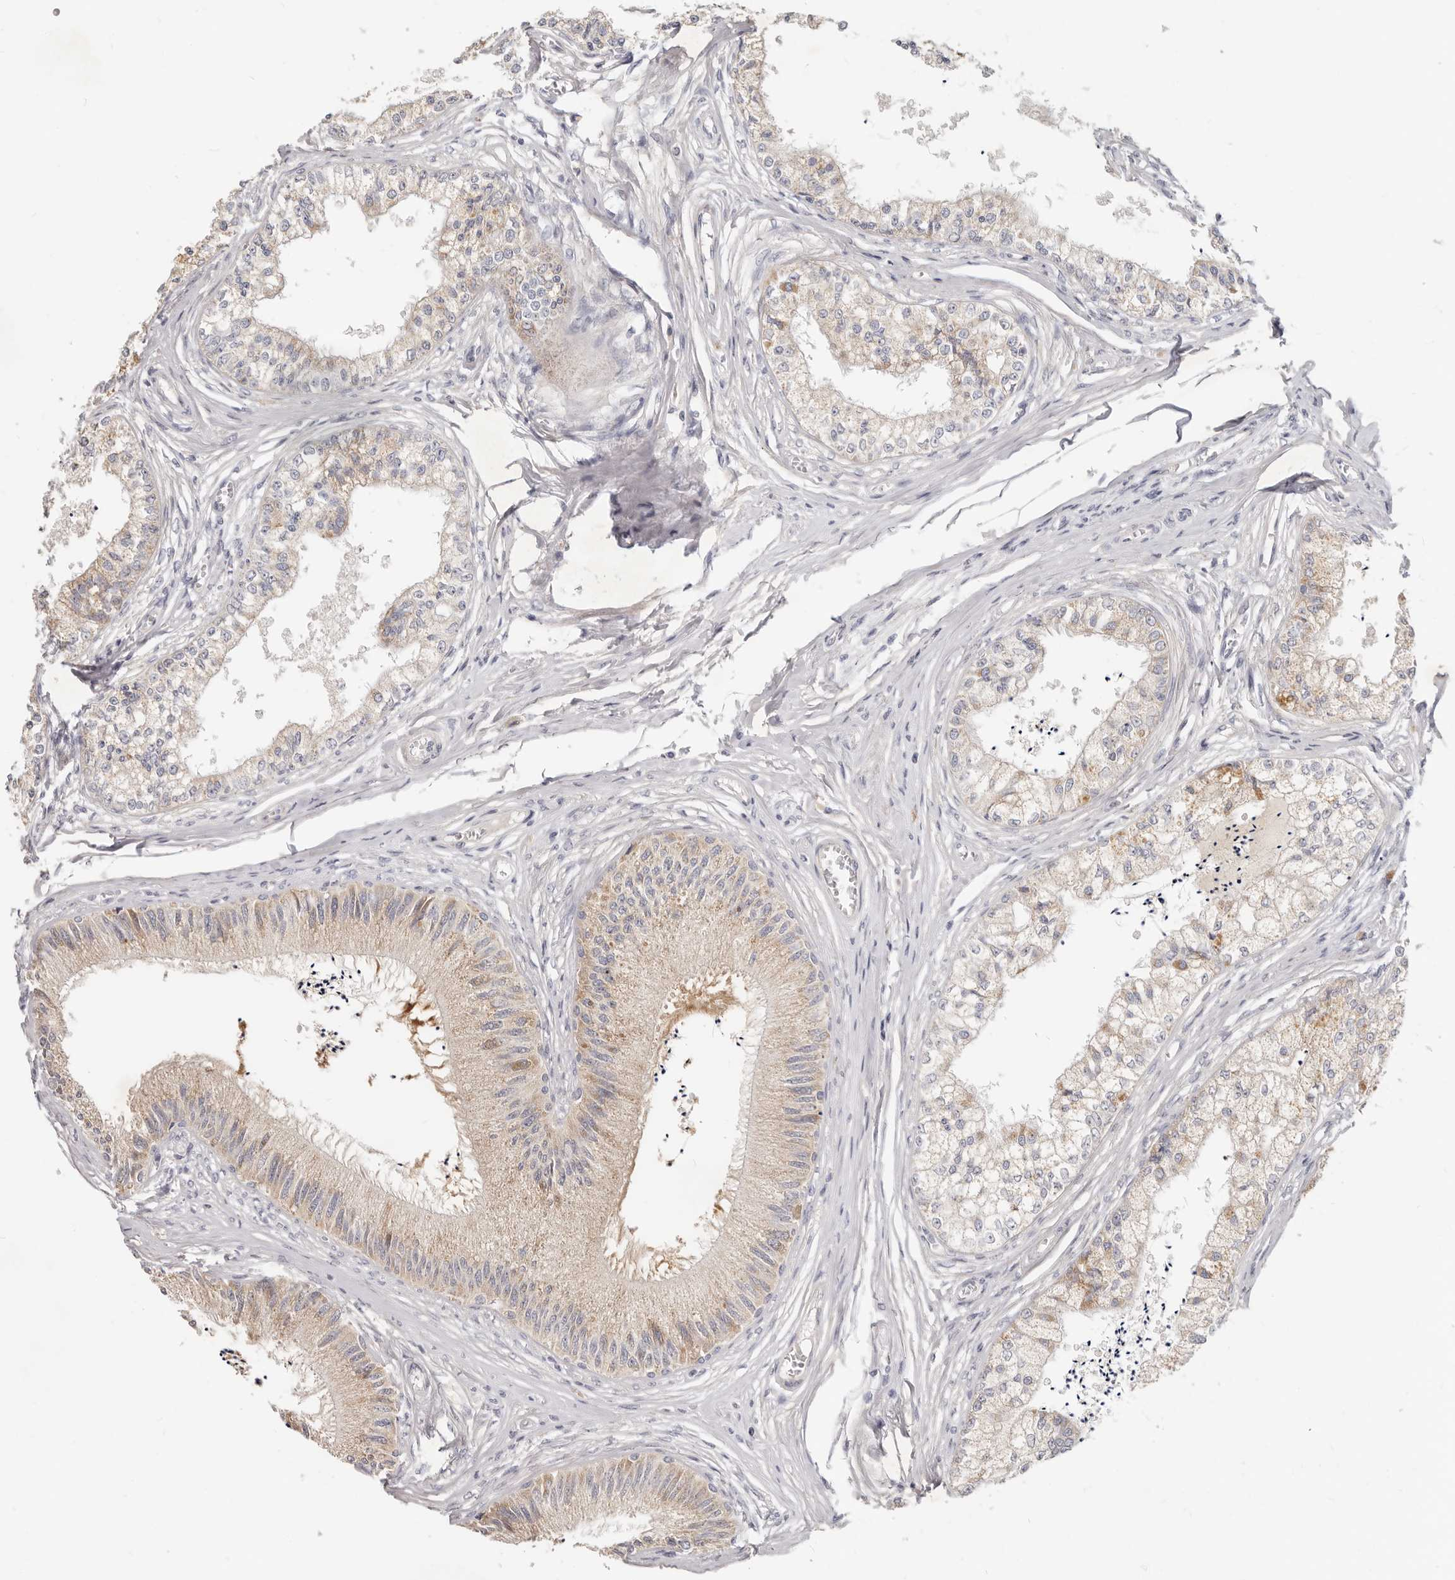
{"staining": {"intensity": "moderate", "quantity": "25%-75%", "location": "cytoplasmic/membranous"}, "tissue": "epididymis", "cell_type": "Glandular cells", "image_type": "normal", "snomed": [{"axis": "morphology", "description": "Normal tissue, NOS"}, {"axis": "topography", "description": "Epididymis"}], "caption": "Epididymis stained with DAB immunohistochemistry (IHC) exhibits medium levels of moderate cytoplasmic/membranous positivity in about 25%-75% of glandular cells. (Brightfield microscopy of DAB IHC at high magnification).", "gene": "TFB2M", "patient": {"sex": "male", "age": 79}}